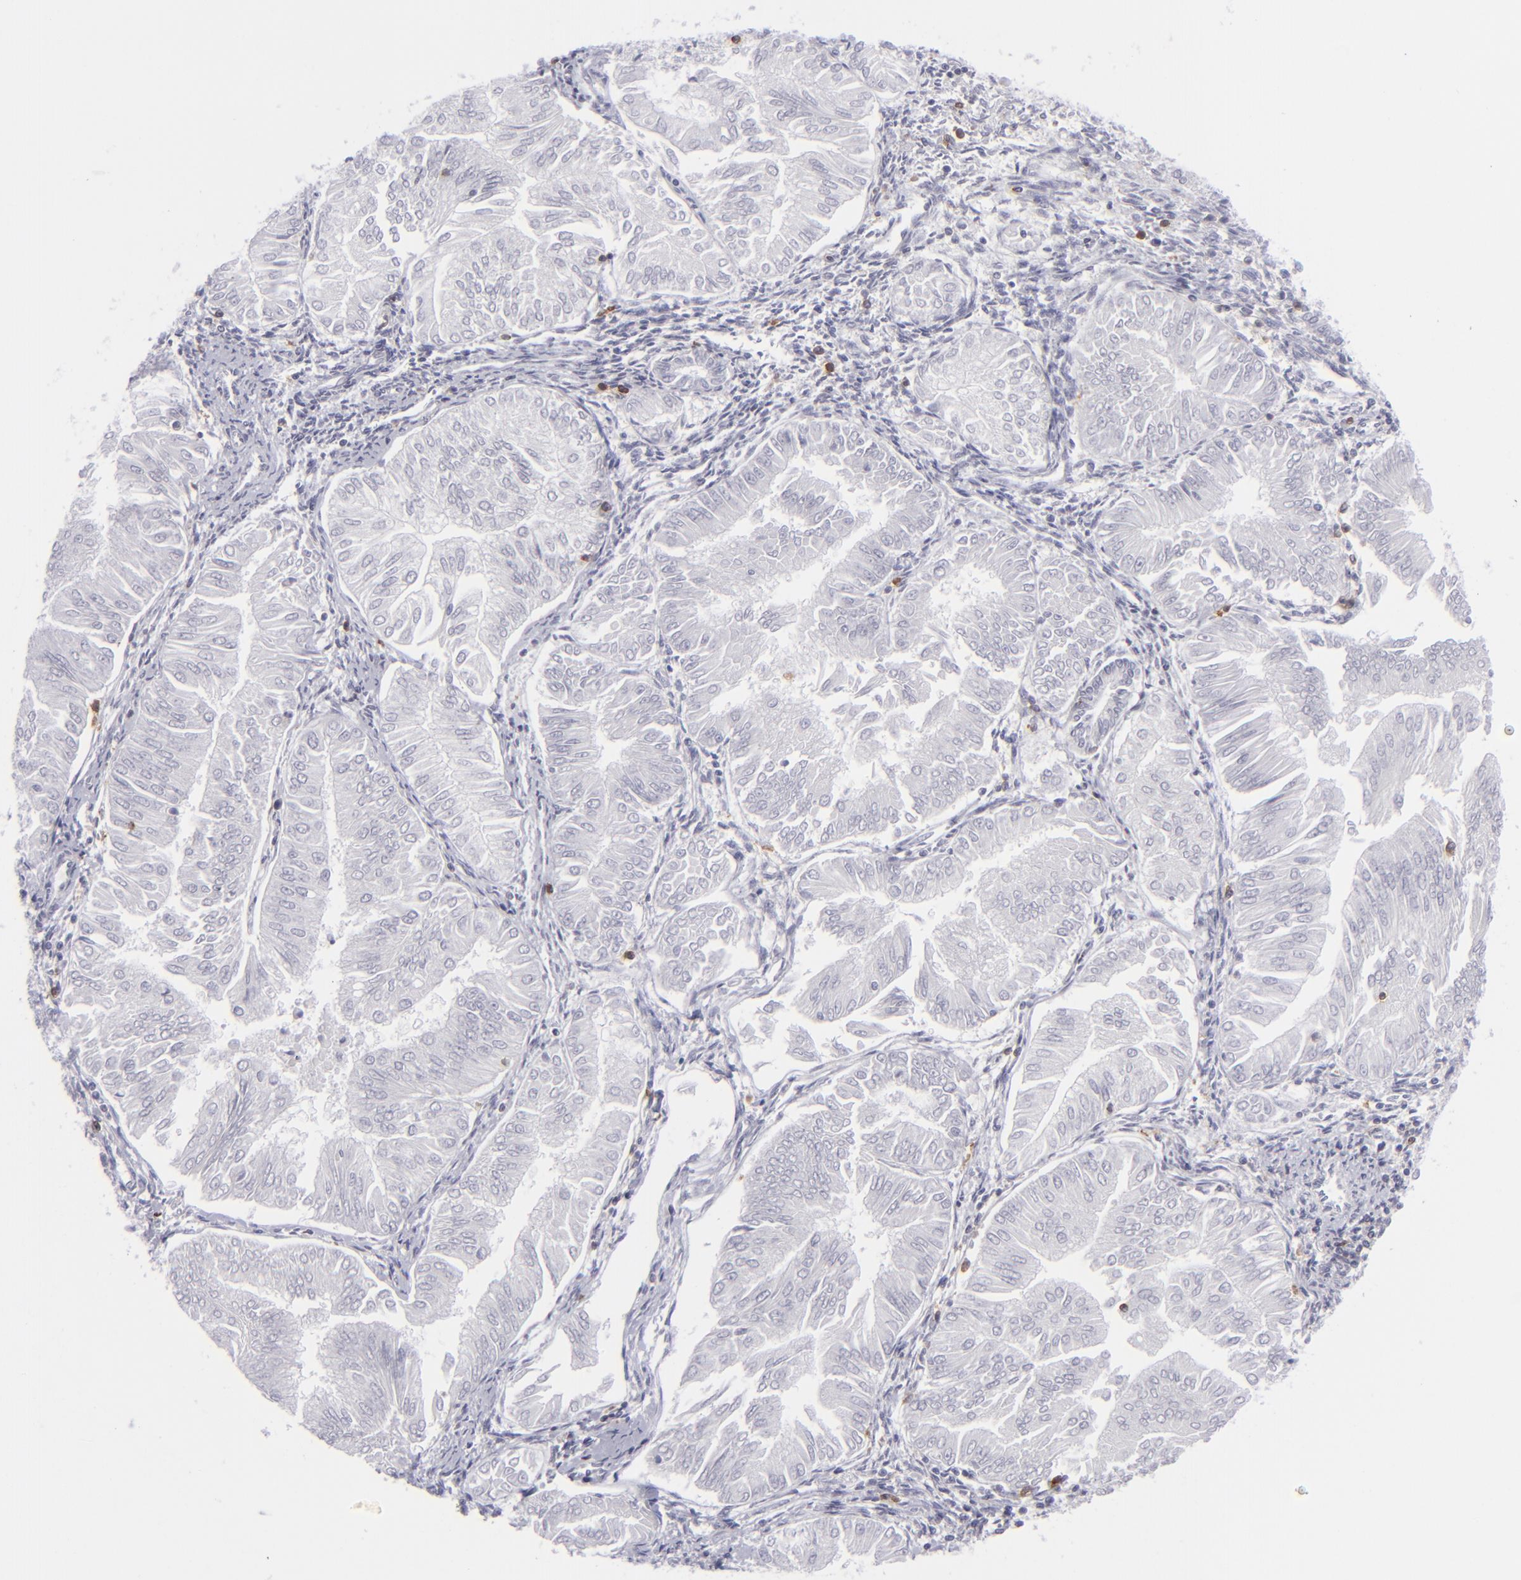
{"staining": {"intensity": "negative", "quantity": "none", "location": "none"}, "tissue": "endometrial cancer", "cell_type": "Tumor cells", "image_type": "cancer", "snomed": [{"axis": "morphology", "description": "Adenocarcinoma, NOS"}, {"axis": "topography", "description": "Endometrium"}], "caption": "Human endometrial cancer stained for a protein using IHC shows no staining in tumor cells.", "gene": "CD7", "patient": {"sex": "female", "age": 53}}